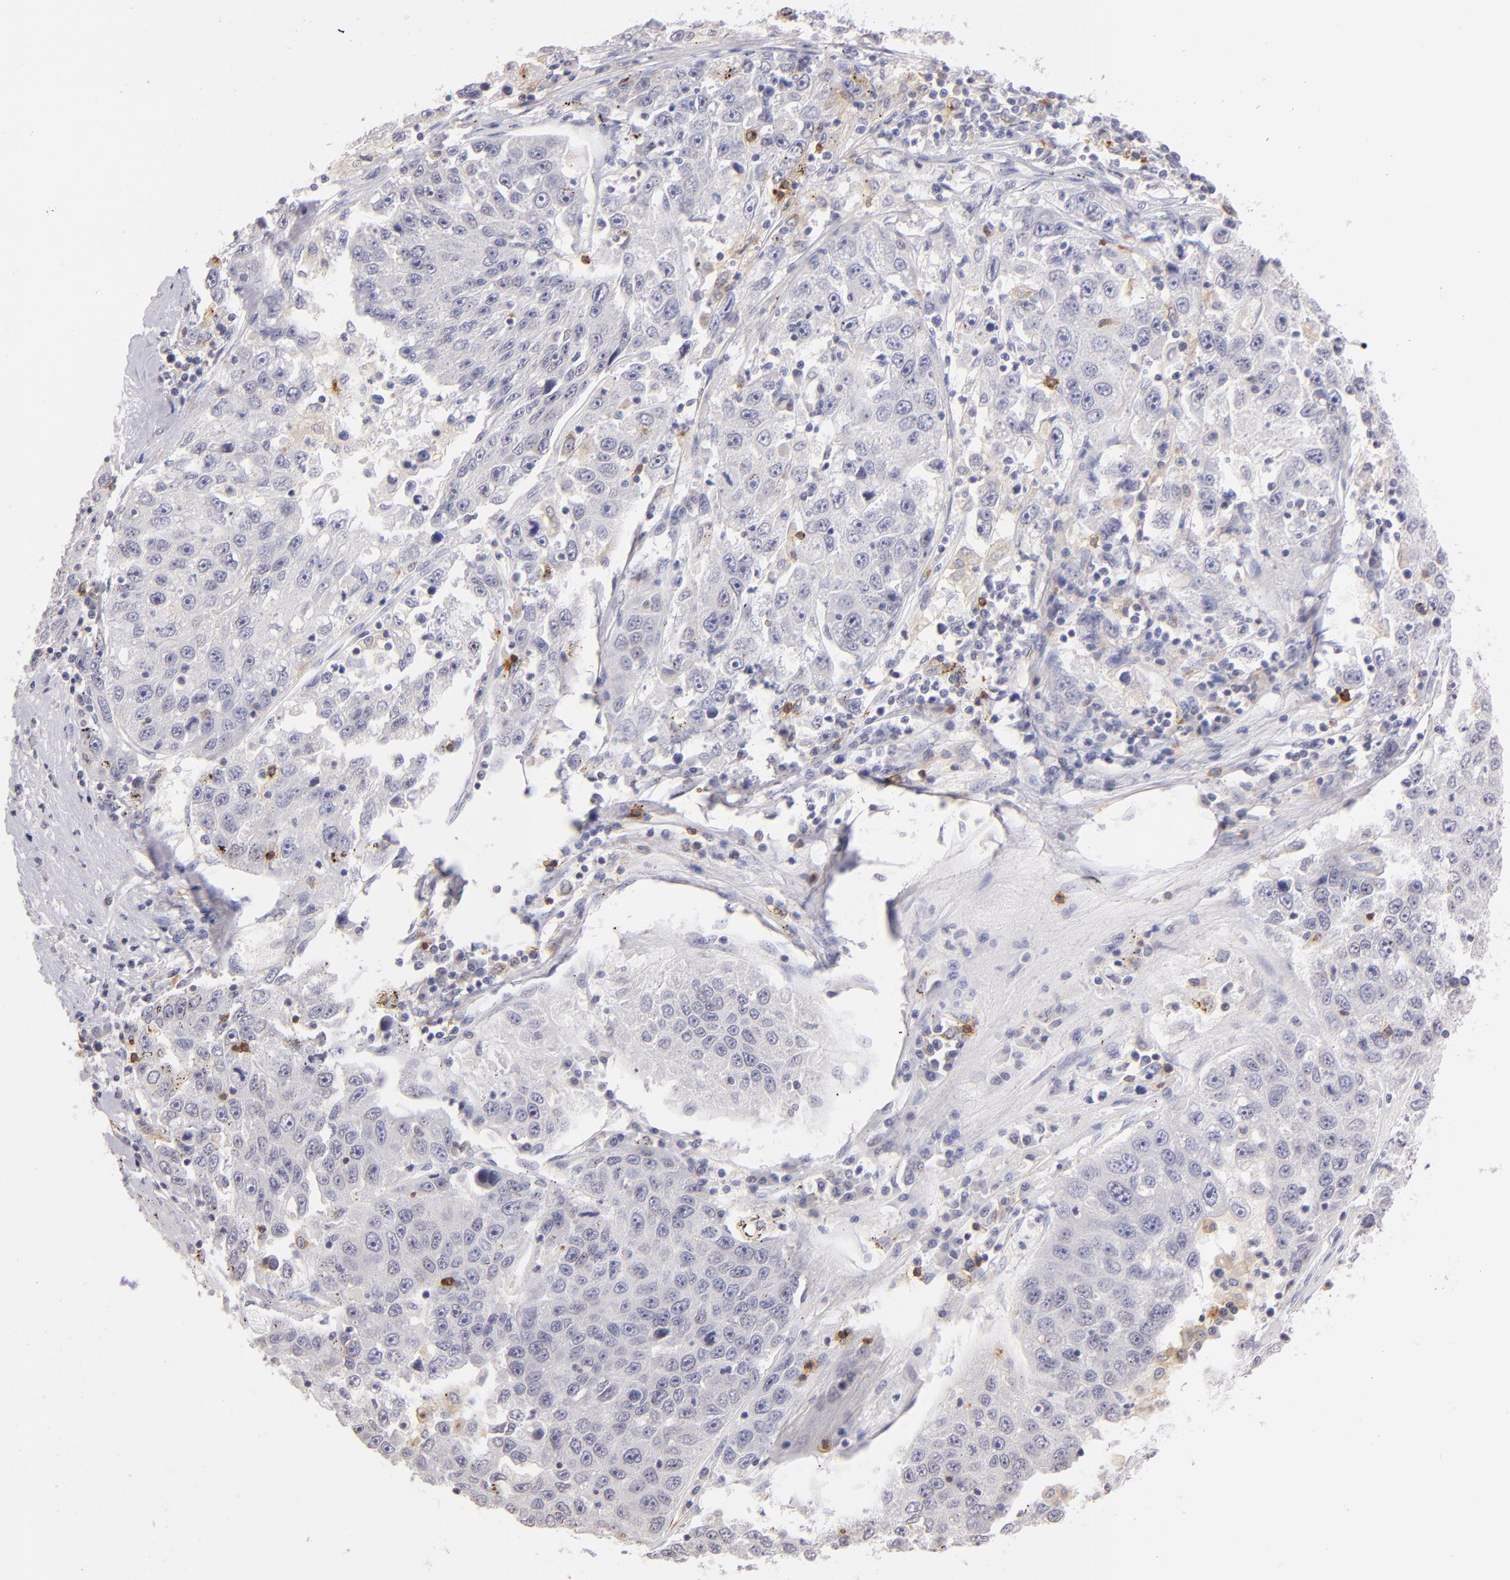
{"staining": {"intensity": "negative", "quantity": "none", "location": "none"}, "tissue": "liver cancer", "cell_type": "Tumor cells", "image_type": "cancer", "snomed": [{"axis": "morphology", "description": "Carcinoma, Hepatocellular, NOS"}, {"axis": "topography", "description": "Liver"}], "caption": "Immunohistochemistry micrograph of human liver cancer stained for a protein (brown), which displays no positivity in tumor cells.", "gene": "IL2RA", "patient": {"sex": "male", "age": 49}}